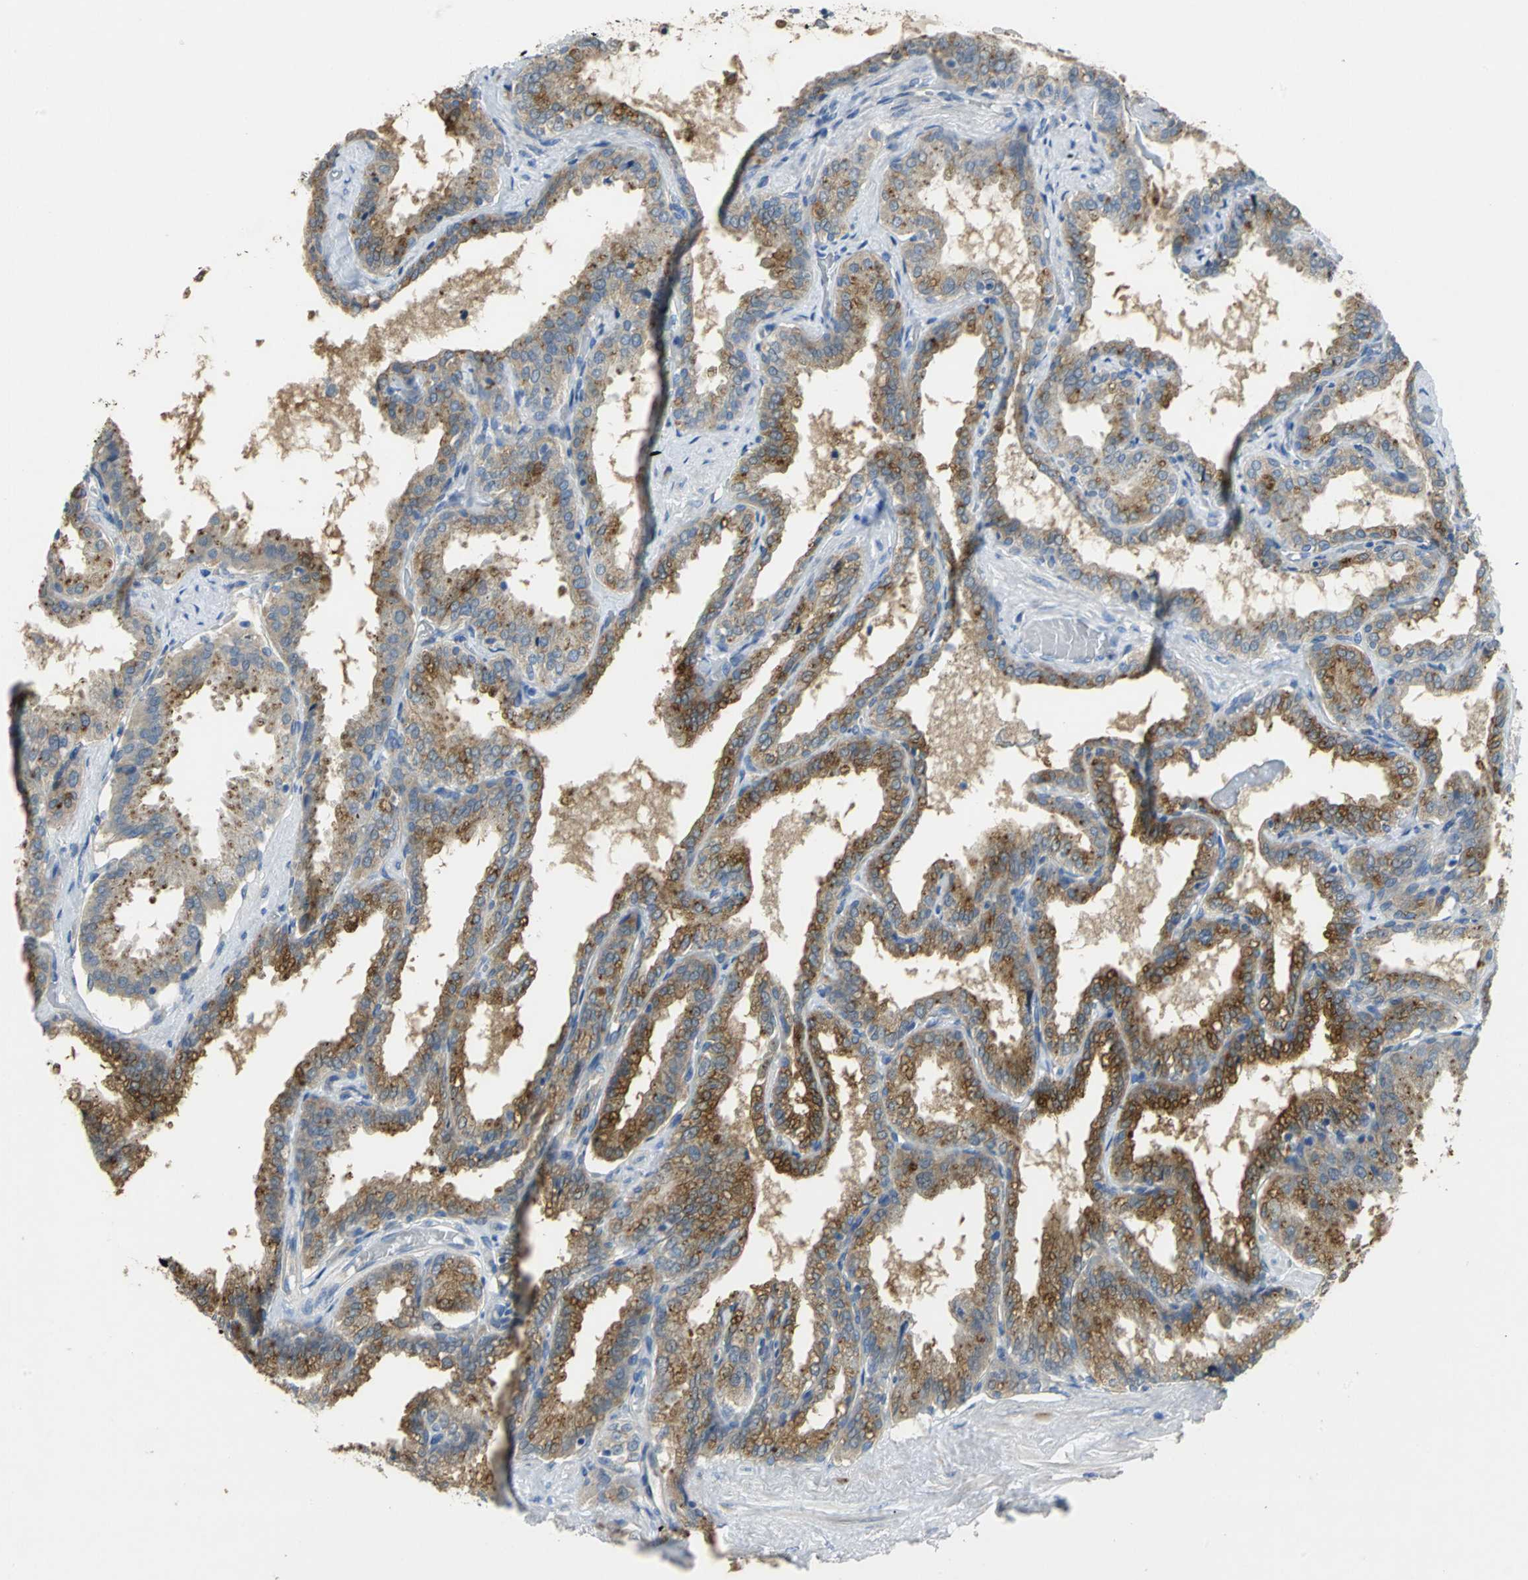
{"staining": {"intensity": "strong", "quantity": ">75%", "location": "cytoplasmic/membranous"}, "tissue": "seminal vesicle", "cell_type": "Glandular cells", "image_type": "normal", "snomed": [{"axis": "morphology", "description": "Normal tissue, NOS"}, {"axis": "topography", "description": "Seminal veicle"}], "caption": "Immunohistochemistry (IHC) of unremarkable human seminal vesicle demonstrates high levels of strong cytoplasmic/membranous expression in about >75% of glandular cells. The staining is performed using DAB brown chromogen to label protein expression. The nuclei are counter-stained blue using hematoxylin.", "gene": "IL17RB", "patient": {"sex": "male", "age": 46}}